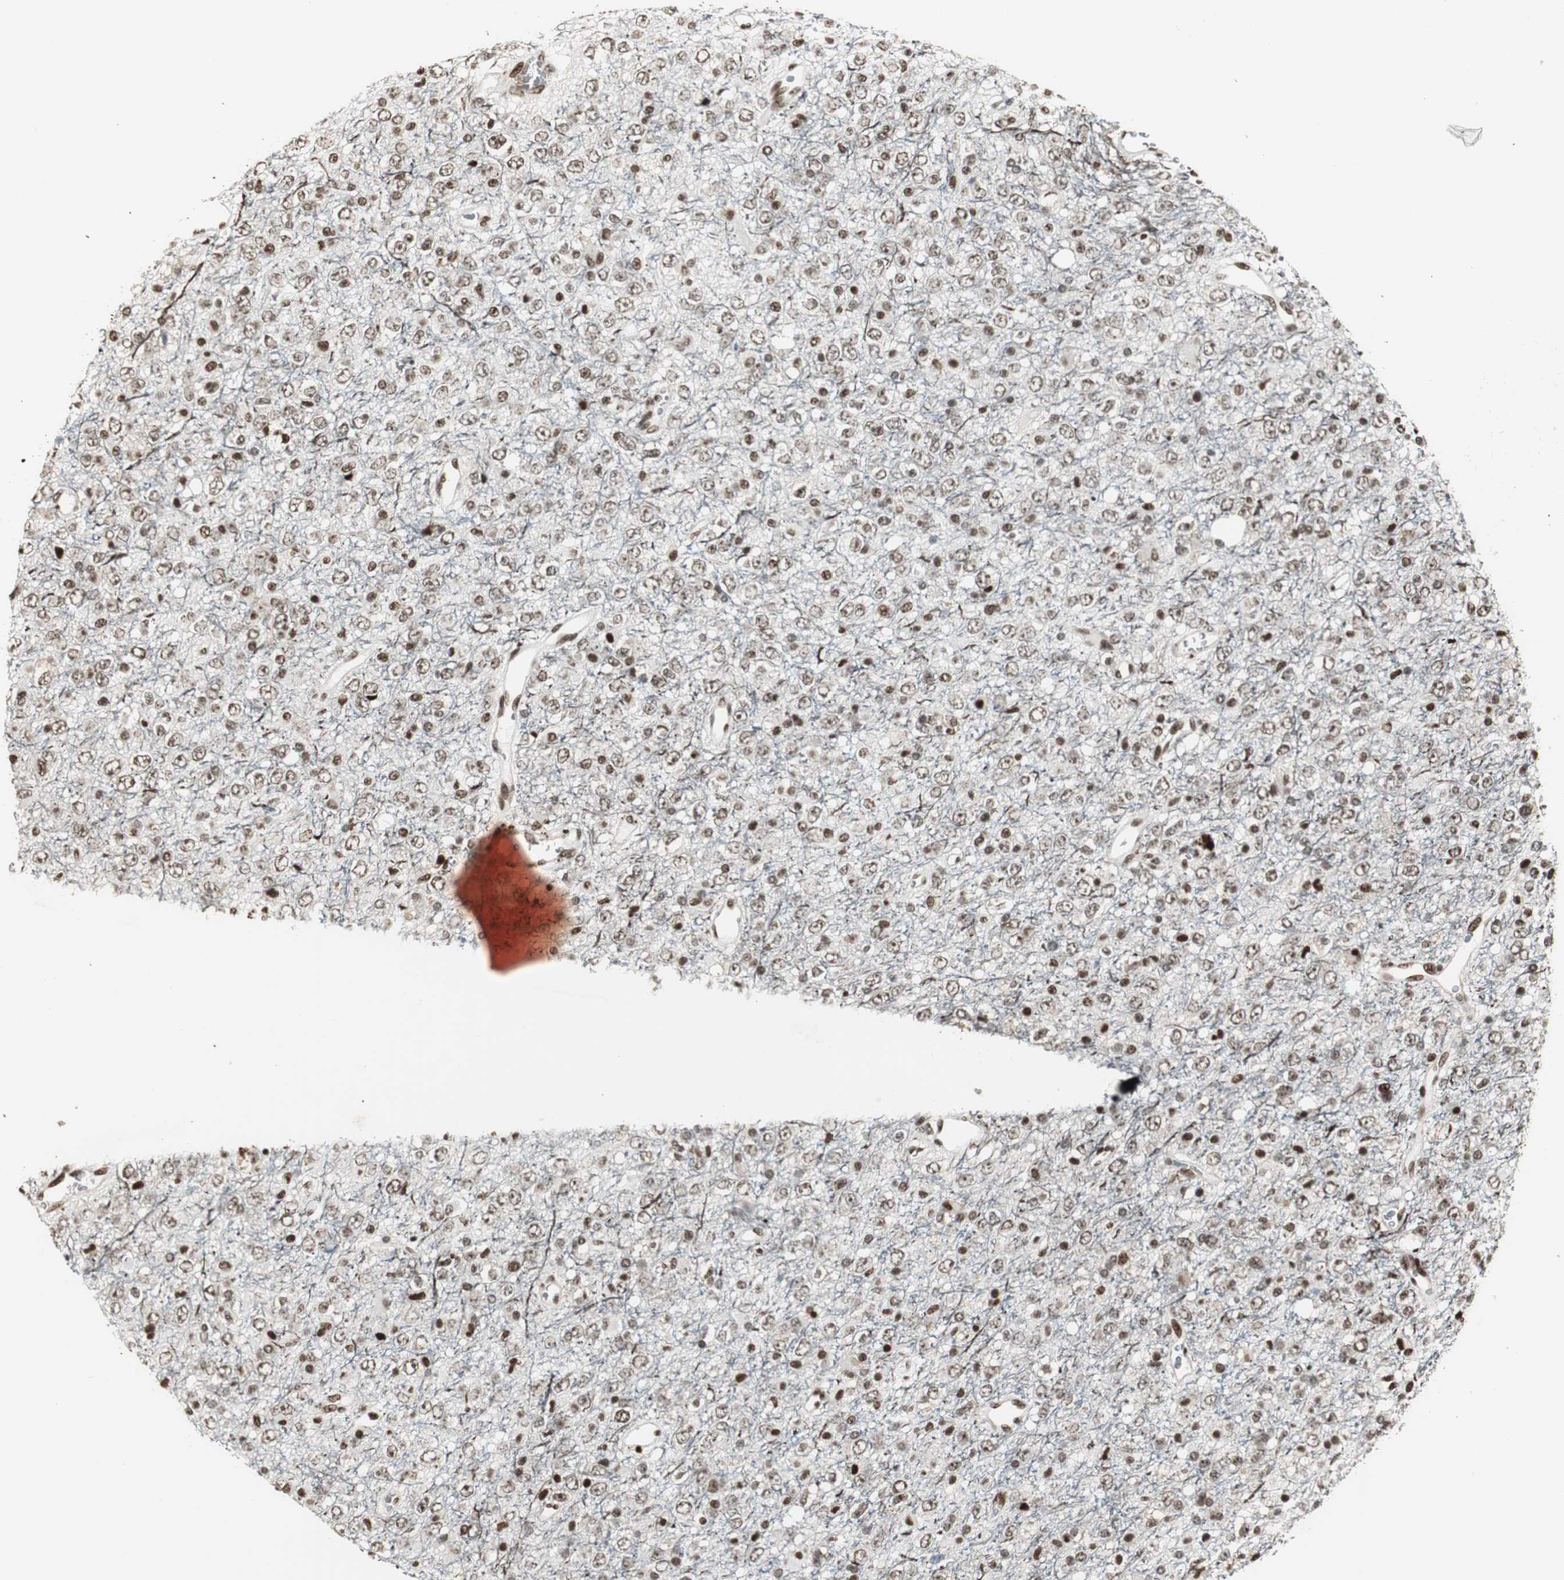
{"staining": {"intensity": "moderate", "quantity": ">75%", "location": "nuclear"}, "tissue": "glioma", "cell_type": "Tumor cells", "image_type": "cancer", "snomed": [{"axis": "morphology", "description": "Glioma, malignant, High grade"}, {"axis": "topography", "description": "pancreas cauda"}], "caption": "Protein staining reveals moderate nuclear staining in about >75% of tumor cells in malignant high-grade glioma.", "gene": "PARN", "patient": {"sex": "male", "age": 60}}